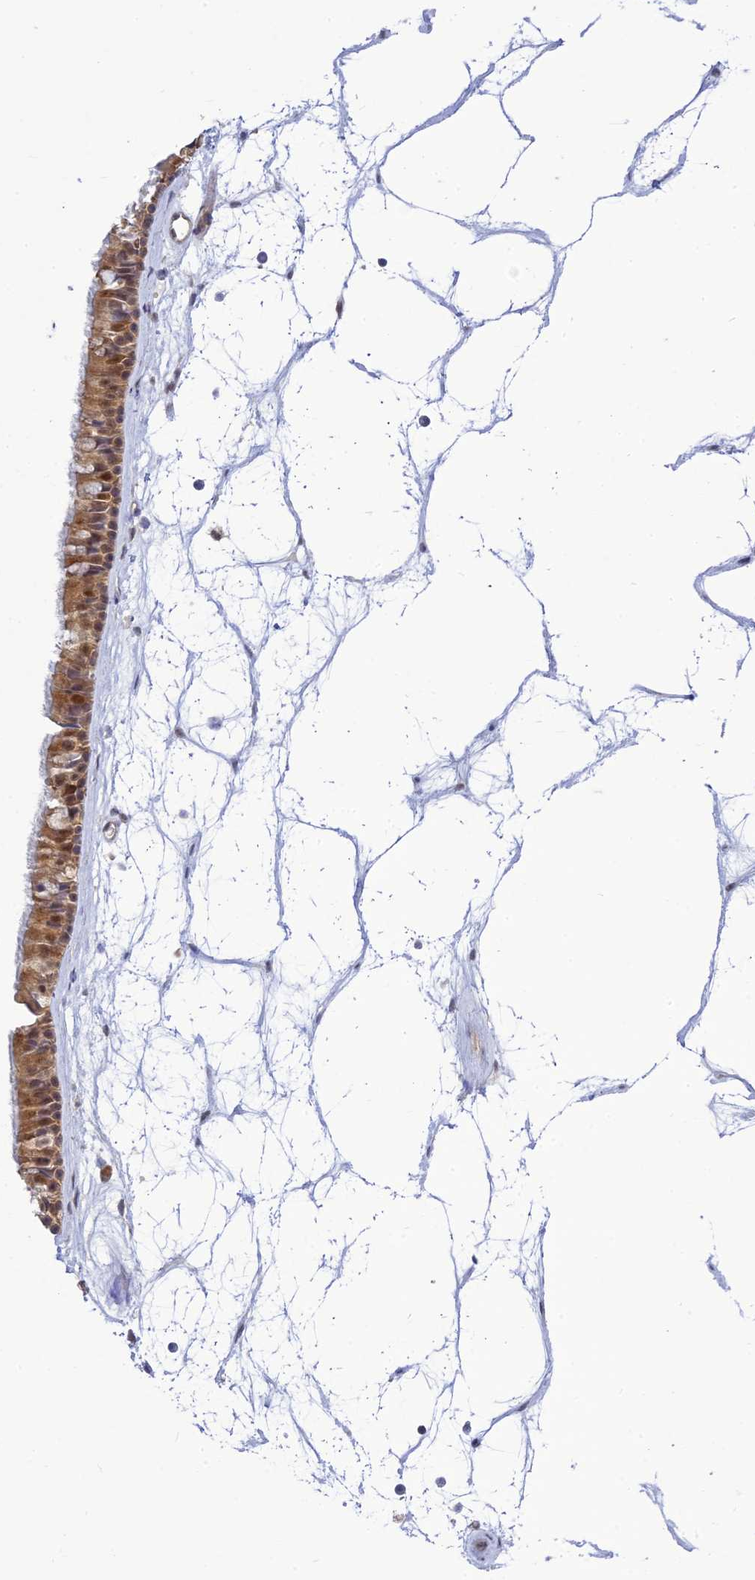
{"staining": {"intensity": "moderate", "quantity": ">75%", "location": "cytoplasmic/membranous,nuclear"}, "tissue": "nasopharynx", "cell_type": "Respiratory epithelial cells", "image_type": "normal", "snomed": [{"axis": "morphology", "description": "Normal tissue, NOS"}, {"axis": "topography", "description": "Nasopharynx"}], "caption": "Protein staining displays moderate cytoplasmic/membranous,nuclear positivity in approximately >75% of respiratory epithelial cells in unremarkable nasopharynx. (DAB (3,3'-diaminobenzidine) = brown stain, brightfield microscopy at high magnification).", "gene": "SKIC8", "patient": {"sex": "male", "age": 64}}